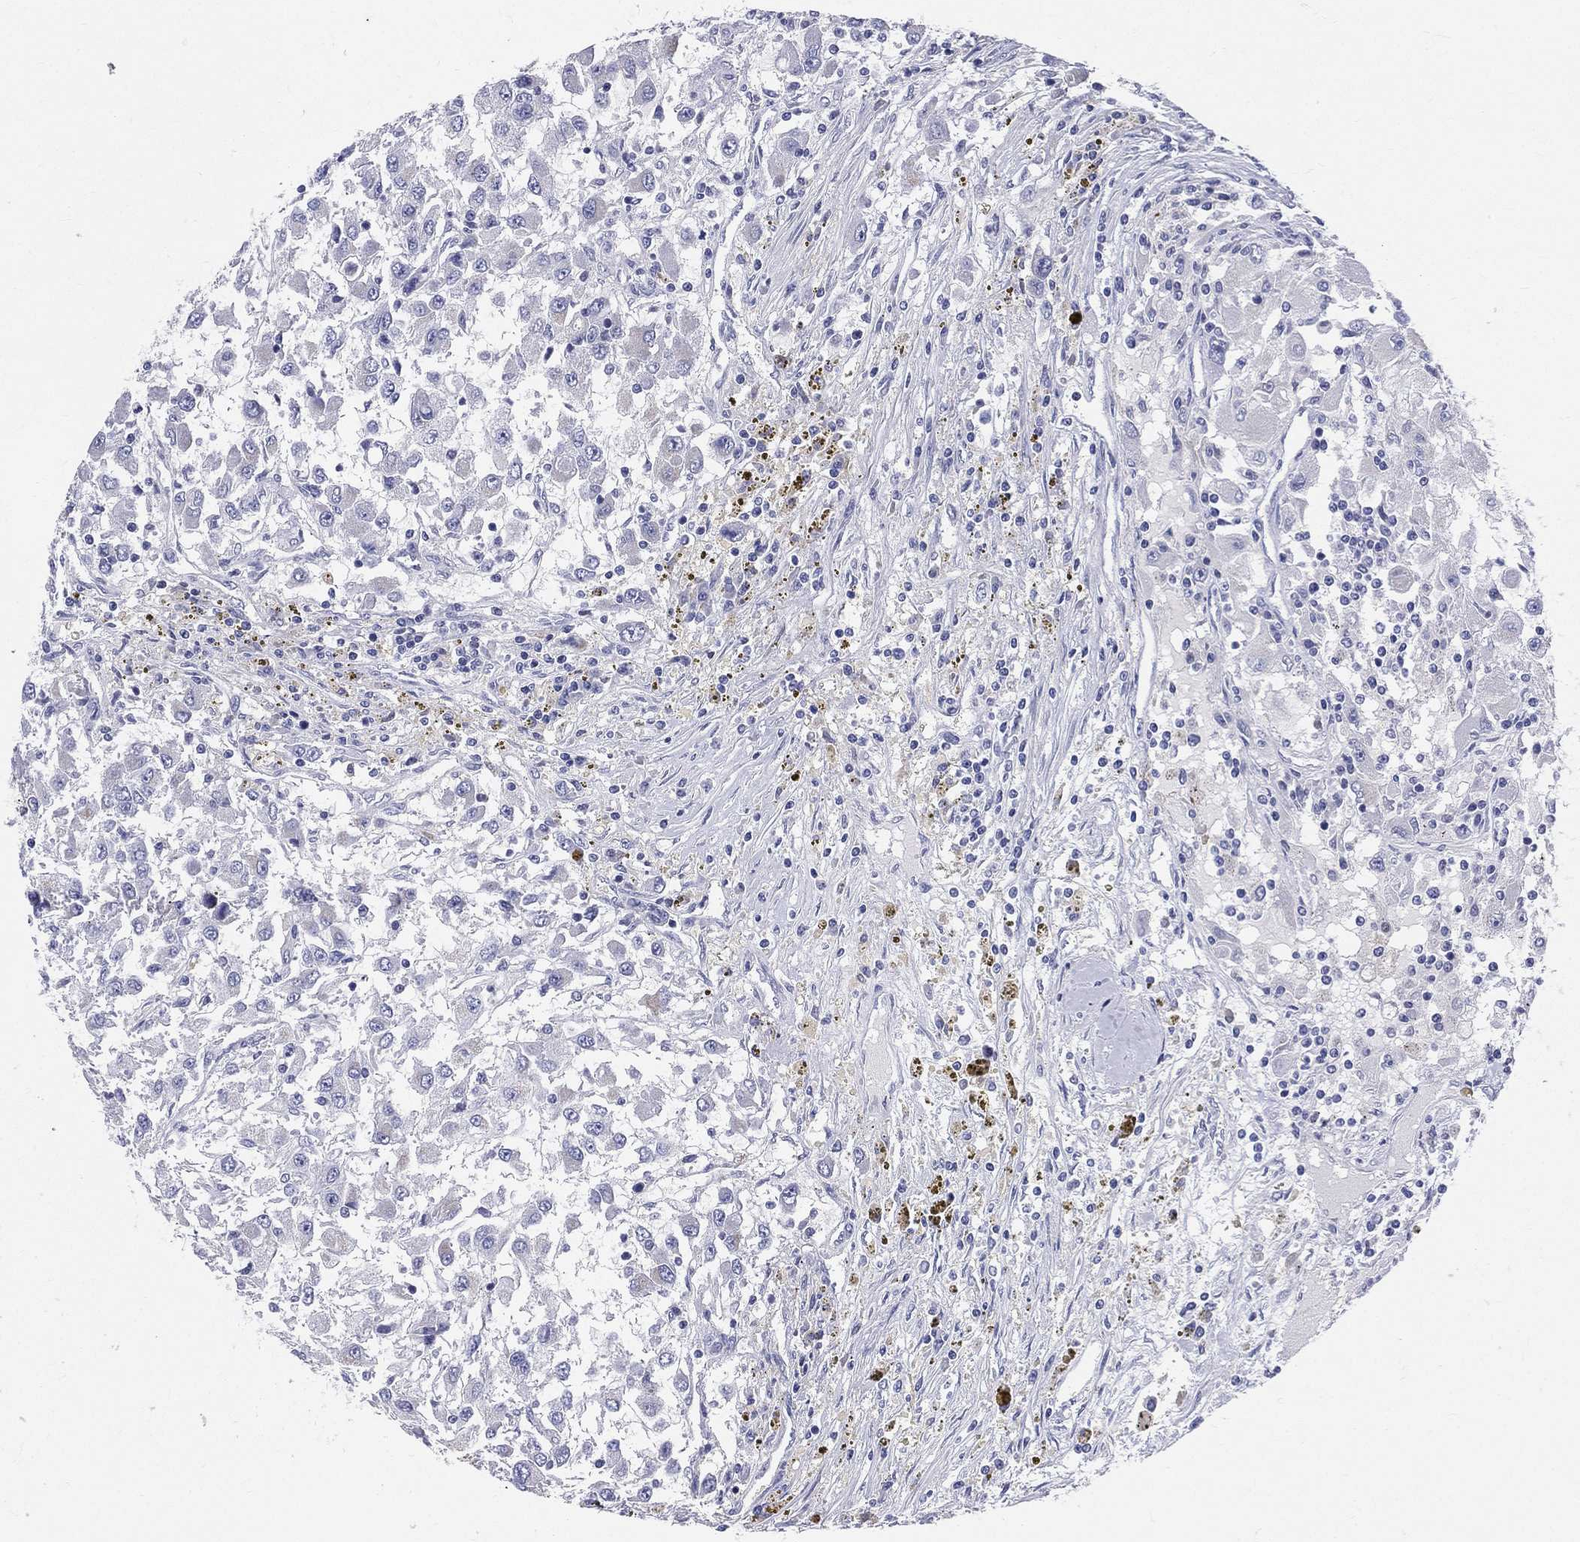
{"staining": {"intensity": "negative", "quantity": "none", "location": "none"}, "tissue": "renal cancer", "cell_type": "Tumor cells", "image_type": "cancer", "snomed": [{"axis": "morphology", "description": "Adenocarcinoma, NOS"}, {"axis": "topography", "description": "Kidney"}], "caption": "Tumor cells show no significant positivity in adenocarcinoma (renal).", "gene": "PWWP3A", "patient": {"sex": "female", "age": 67}}